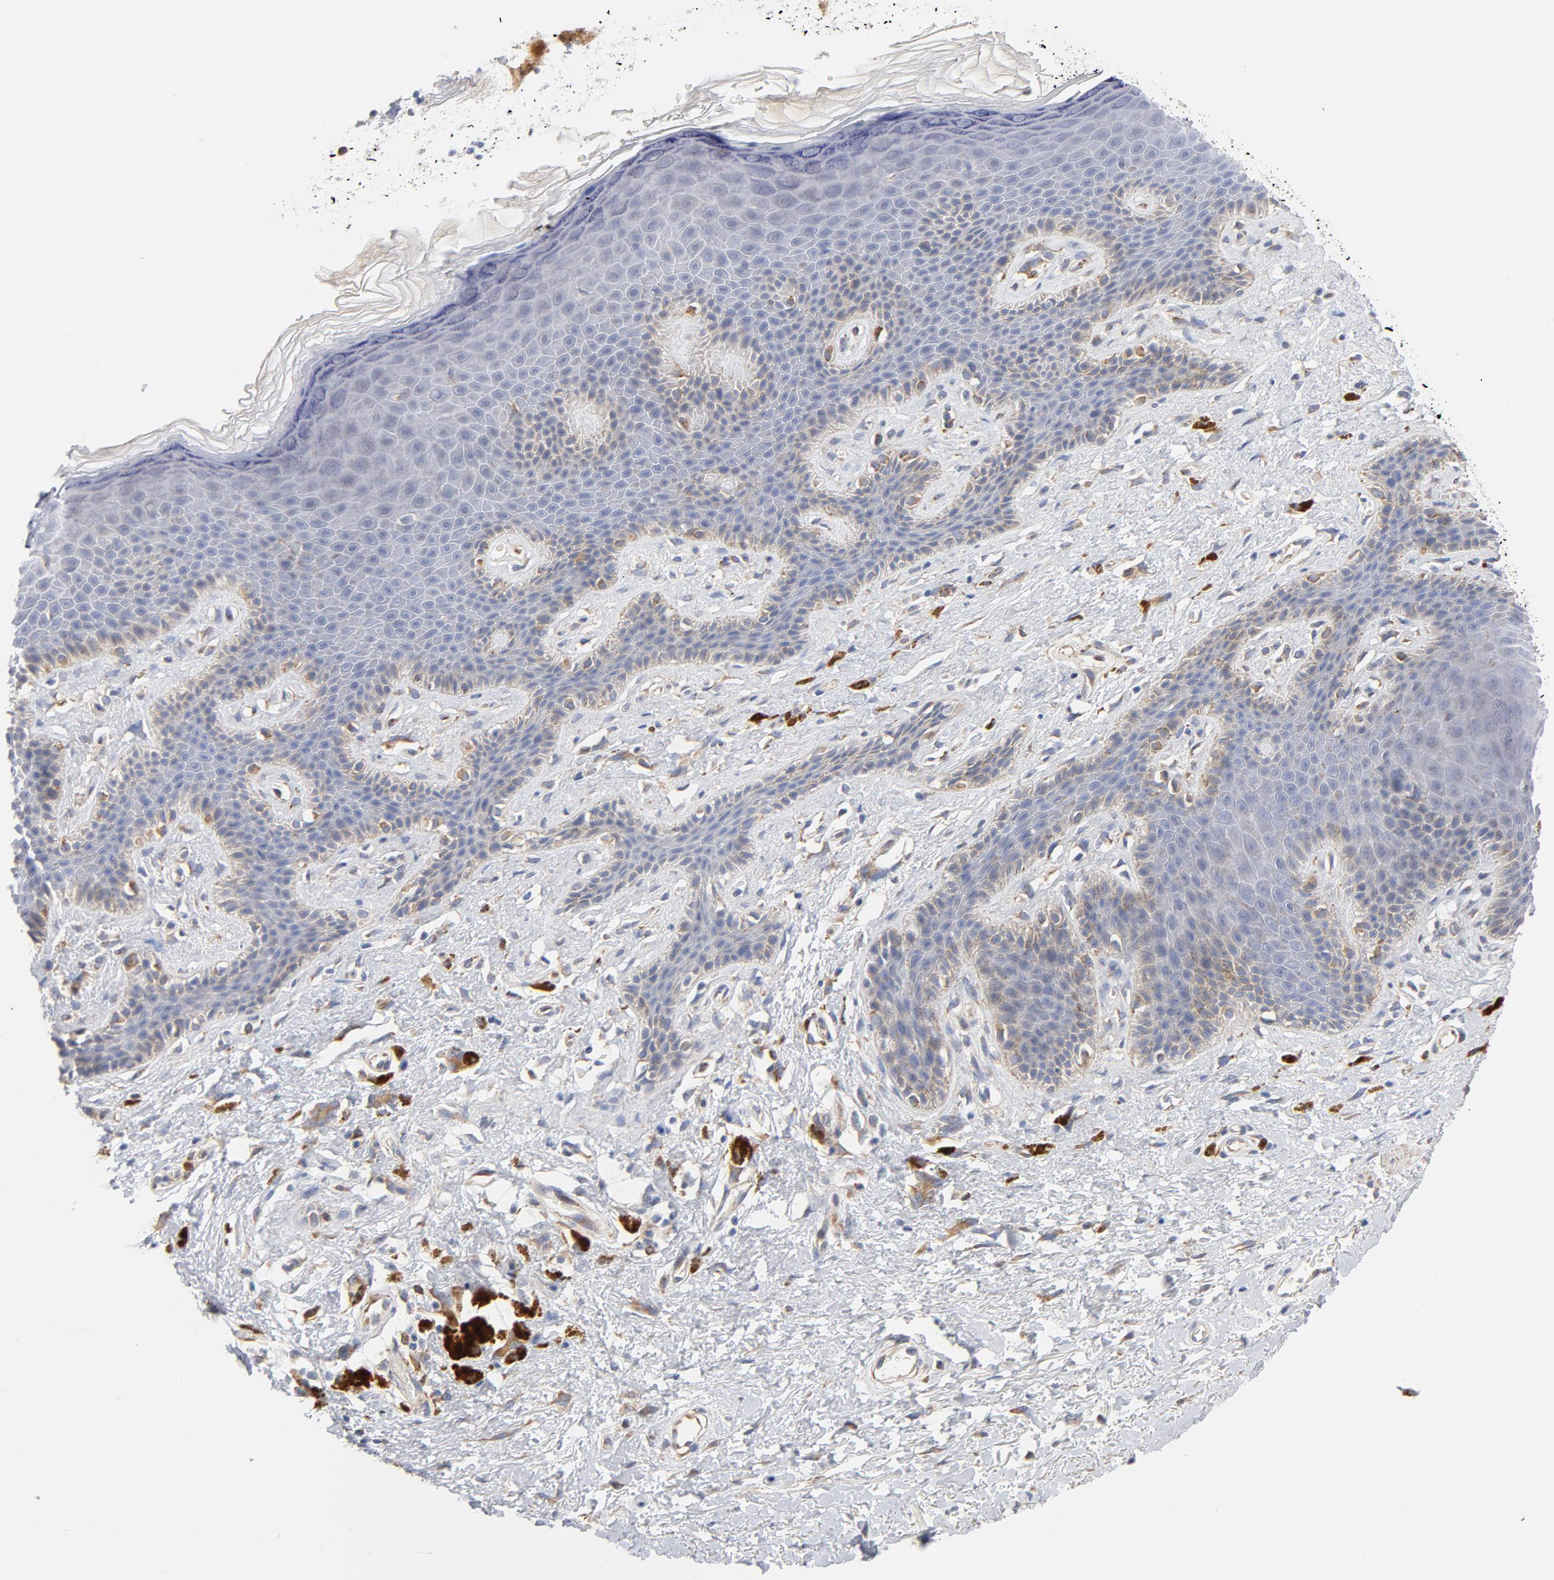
{"staining": {"intensity": "negative", "quantity": "none", "location": "none"}, "tissue": "skin", "cell_type": "Epidermal cells", "image_type": "normal", "snomed": [{"axis": "morphology", "description": "Normal tissue, NOS"}, {"axis": "topography", "description": "Anal"}], "caption": "IHC of normal human skin shows no staining in epidermal cells.", "gene": "RAPGEF3", "patient": {"sex": "female", "age": 46}}